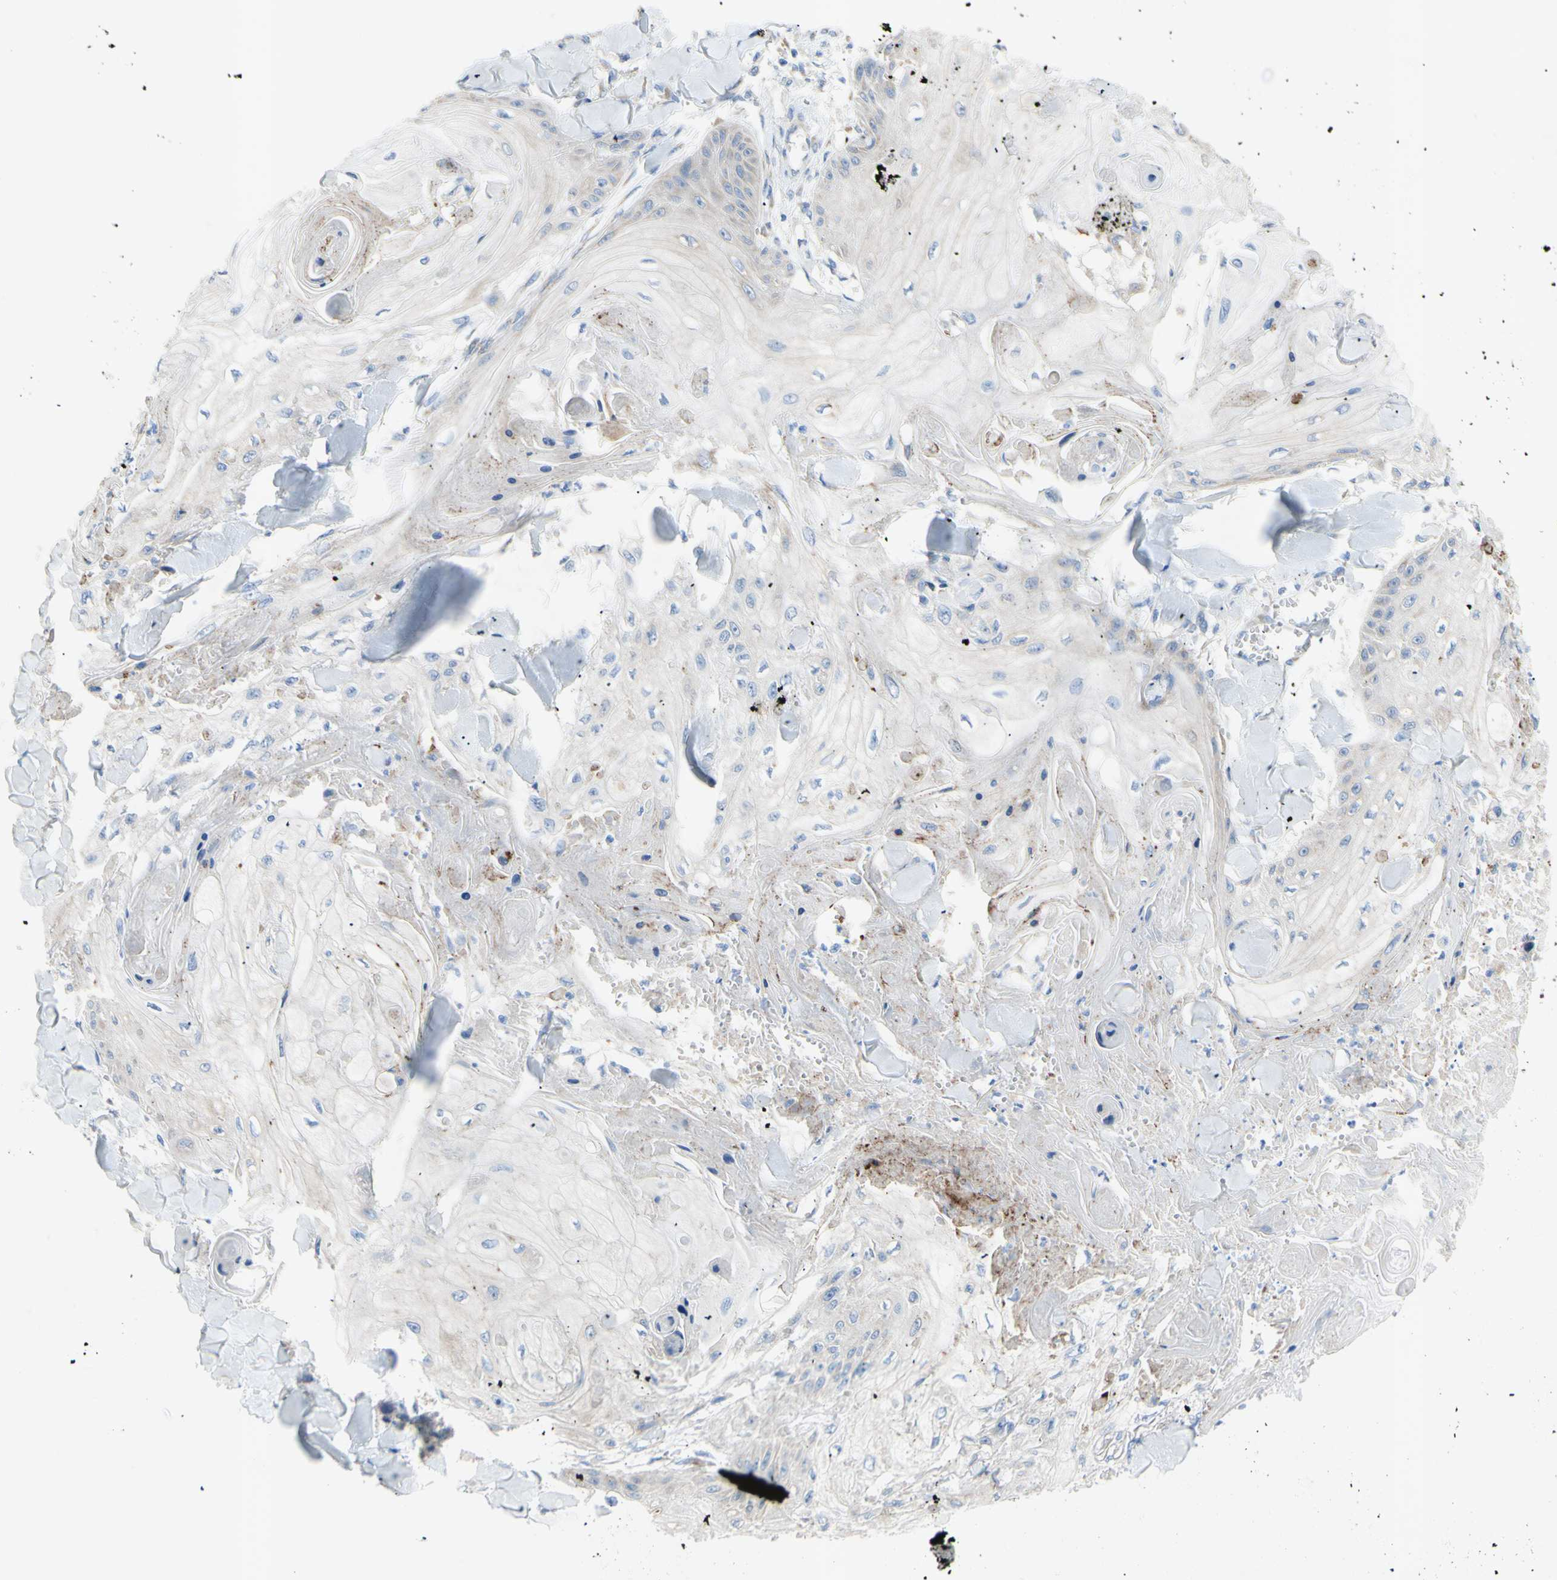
{"staining": {"intensity": "negative", "quantity": "none", "location": "none"}, "tissue": "skin cancer", "cell_type": "Tumor cells", "image_type": "cancer", "snomed": [{"axis": "morphology", "description": "Squamous cell carcinoma, NOS"}, {"axis": "topography", "description": "Skin"}], "caption": "The histopathology image shows no significant positivity in tumor cells of skin cancer (squamous cell carcinoma).", "gene": "TMIGD2", "patient": {"sex": "male", "age": 74}}